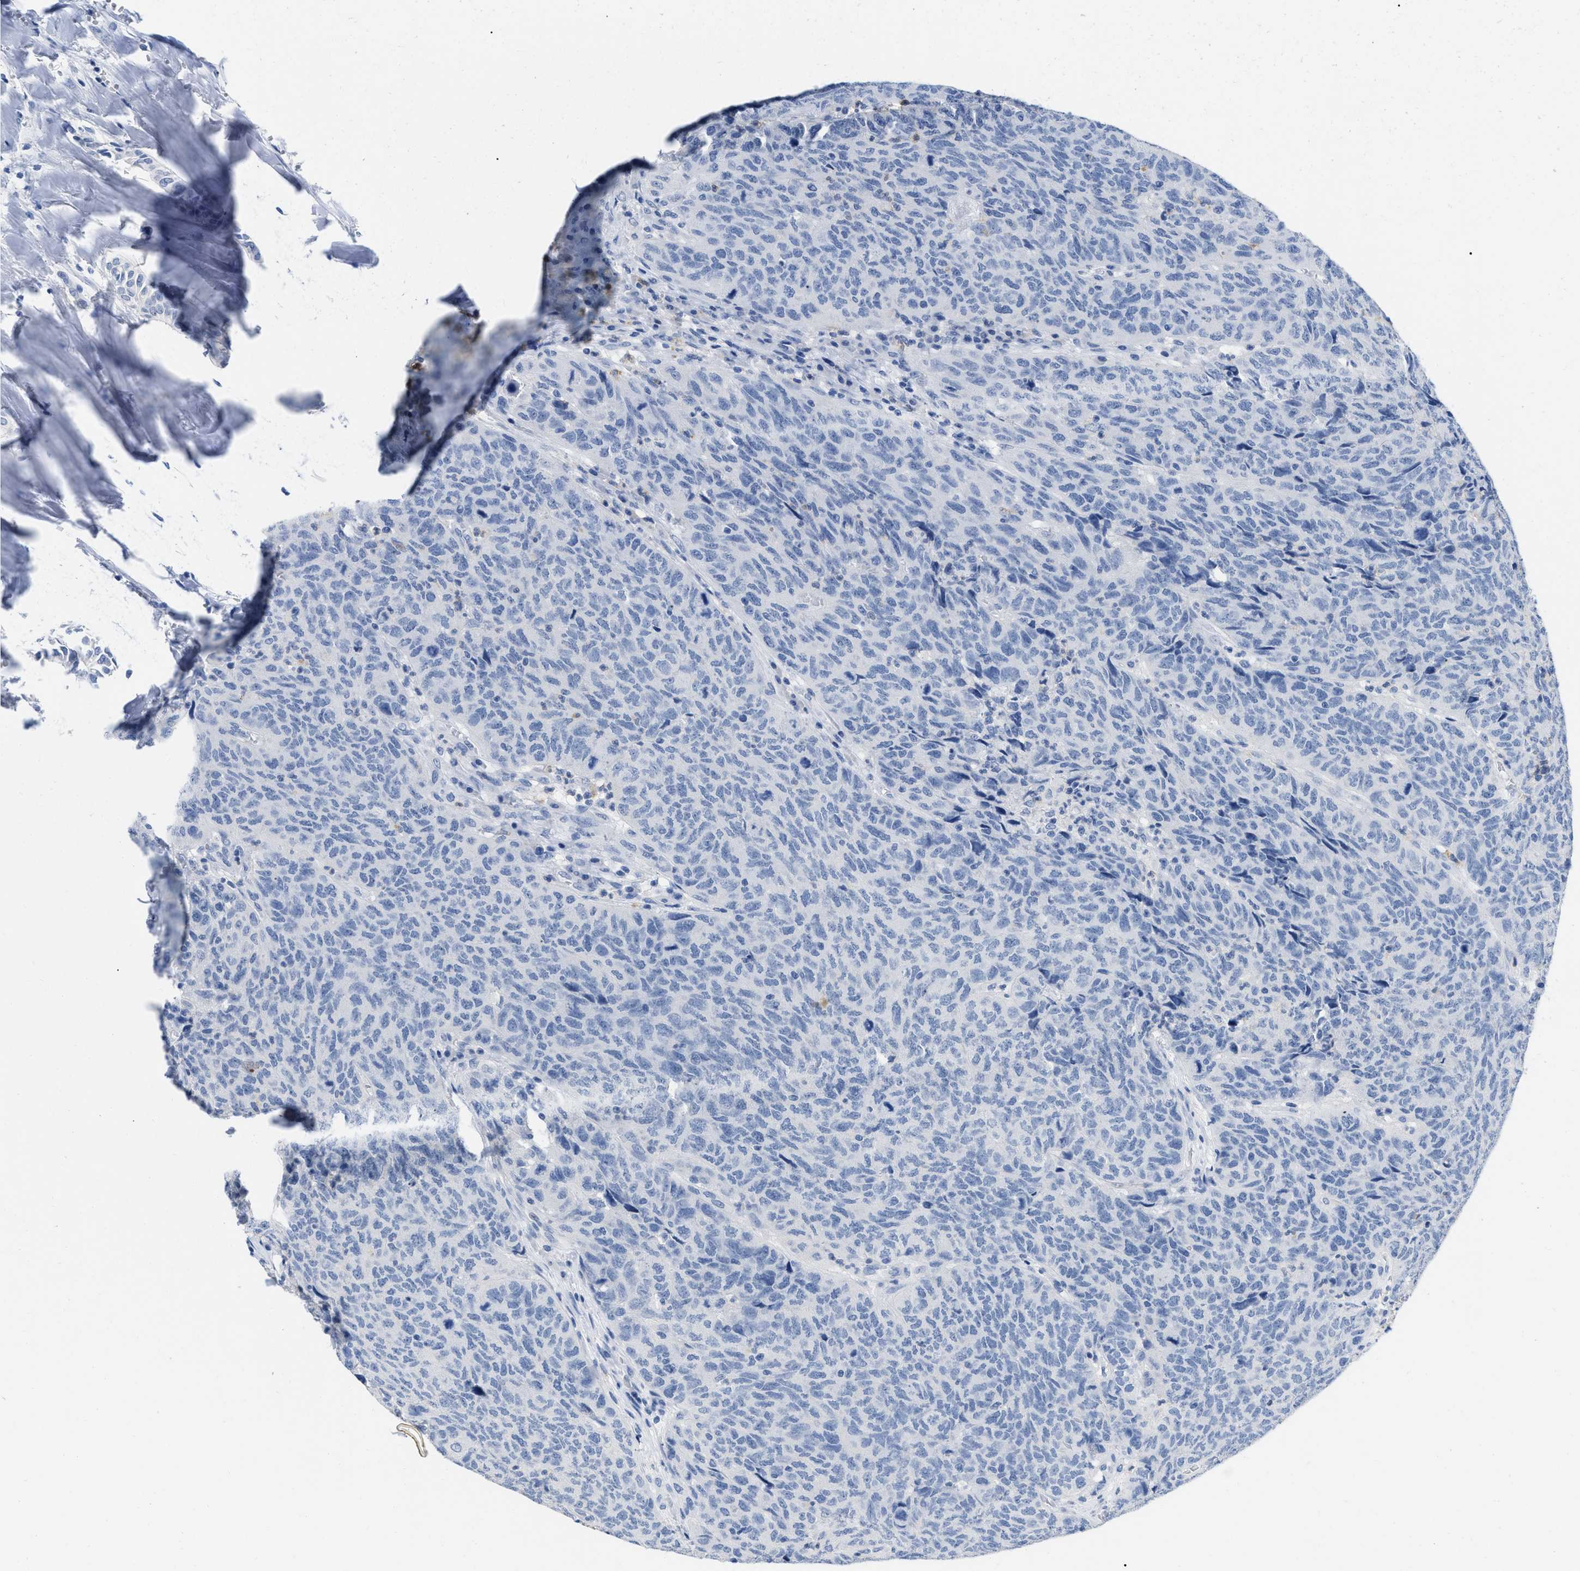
{"staining": {"intensity": "negative", "quantity": "none", "location": "none"}, "tissue": "head and neck cancer", "cell_type": "Tumor cells", "image_type": "cancer", "snomed": [{"axis": "morphology", "description": "Squamous cell carcinoma, NOS"}, {"axis": "topography", "description": "Head-Neck"}], "caption": "An immunohistochemistry image of head and neck cancer is shown. There is no staining in tumor cells of head and neck cancer.", "gene": "CR1", "patient": {"sex": "male", "age": 66}}